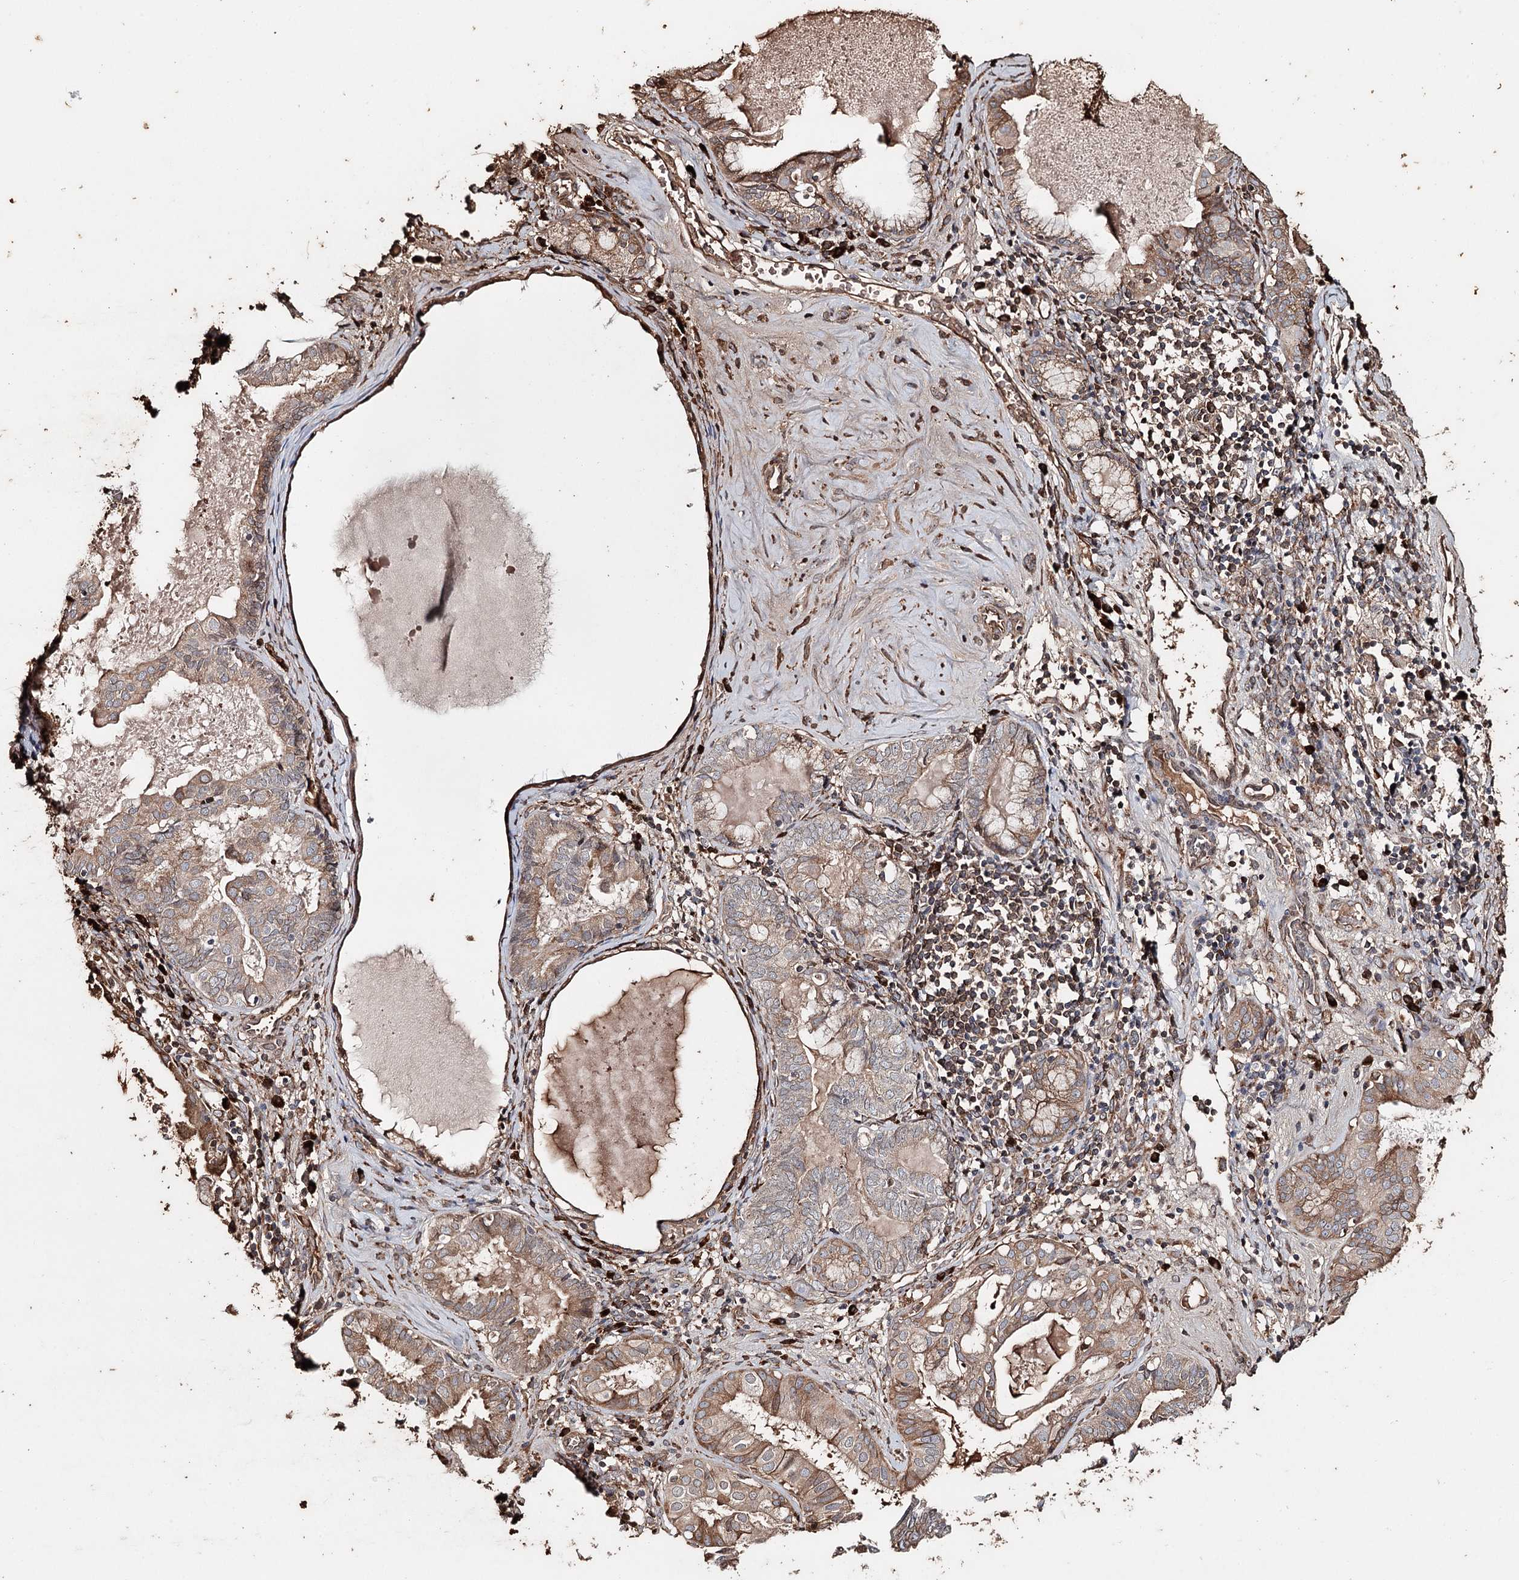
{"staining": {"intensity": "moderate", "quantity": ">75%", "location": "cytoplasmic/membranous"}, "tissue": "endometrial cancer", "cell_type": "Tumor cells", "image_type": "cancer", "snomed": [{"axis": "morphology", "description": "Adenocarcinoma, NOS"}, {"axis": "topography", "description": "Endometrium"}], "caption": "Brown immunohistochemical staining in human endometrial adenocarcinoma reveals moderate cytoplasmic/membranous expression in about >75% of tumor cells.", "gene": "SYVN1", "patient": {"sex": "female", "age": 79}}